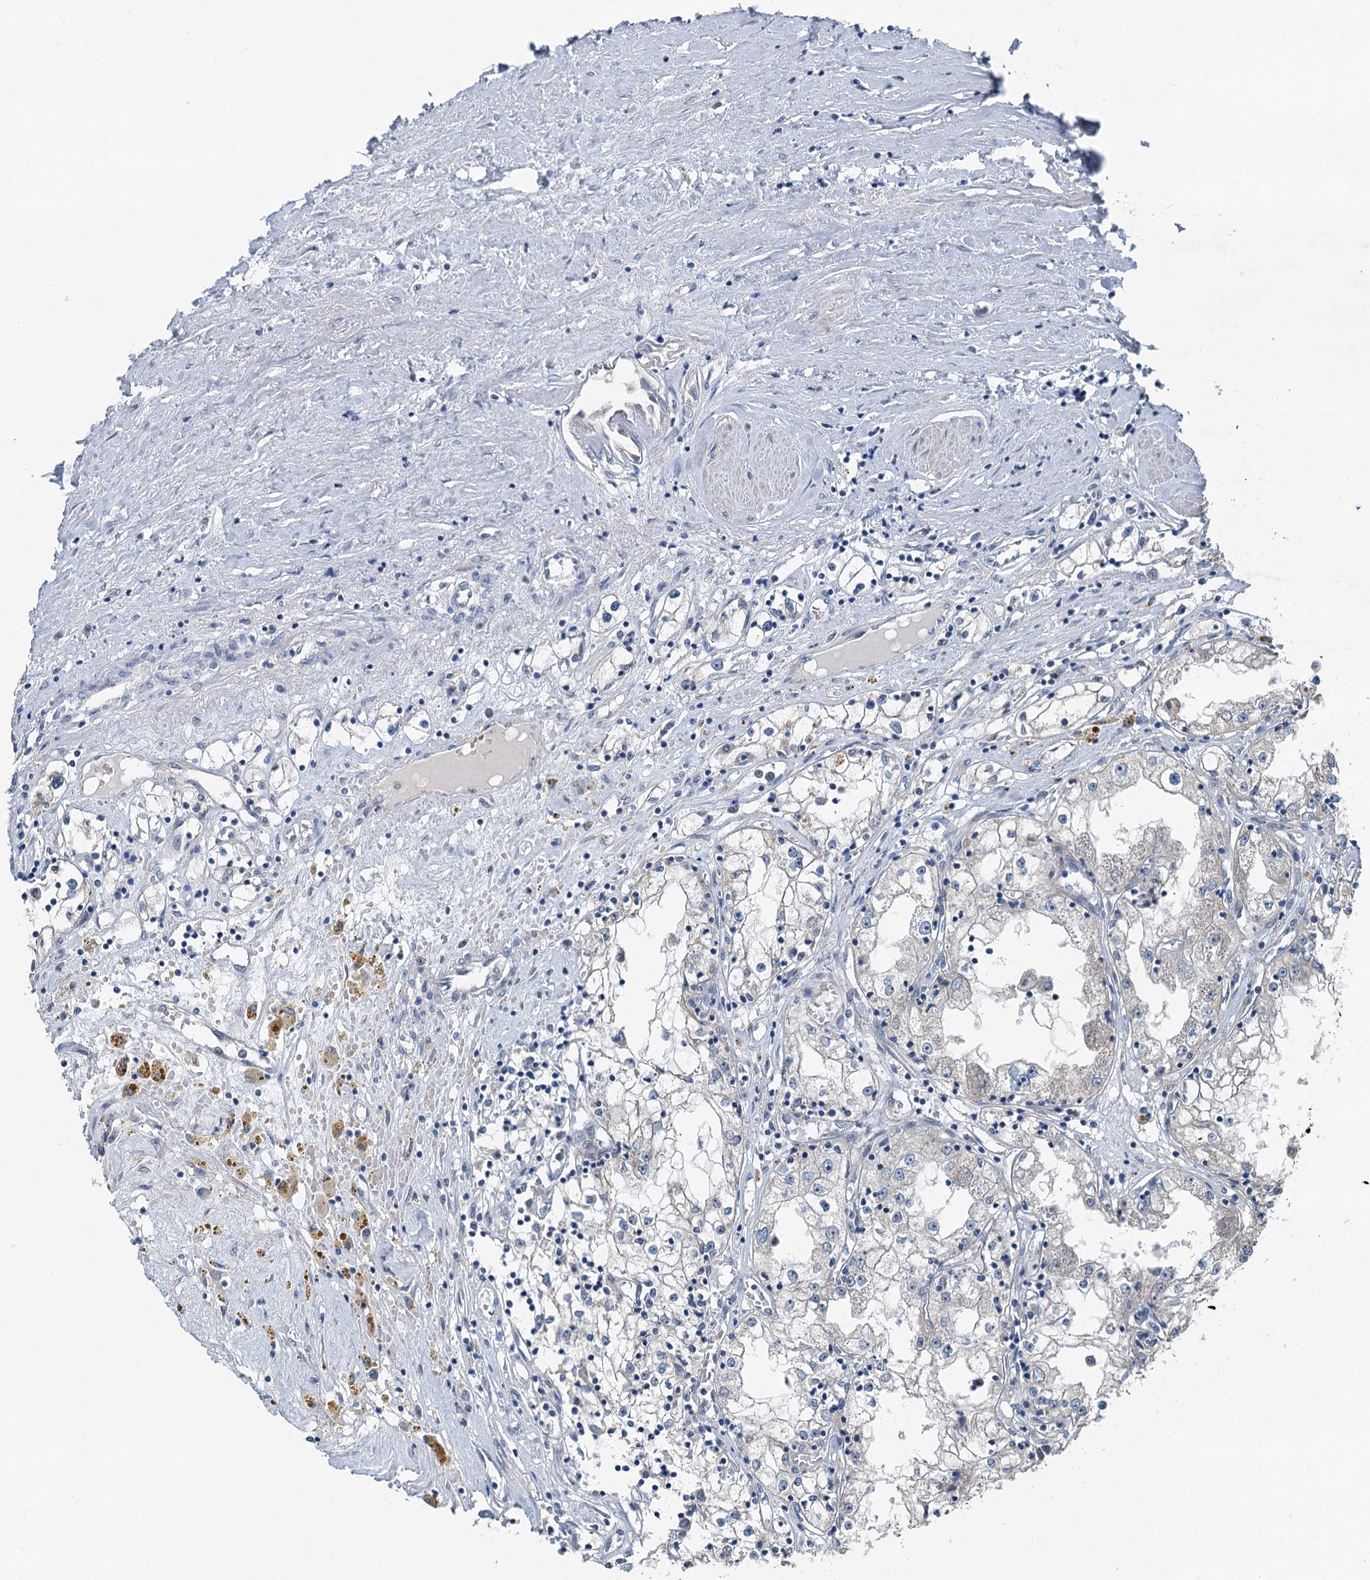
{"staining": {"intensity": "negative", "quantity": "none", "location": "none"}, "tissue": "renal cancer", "cell_type": "Tumor cells", "image_type": "cancer", "snomed": [{"axis": "morphology", "description": "Adenocarcinoma, NOS"}, {"axis": "topography", "description": "Kidney"}], "caption": "A micrograph of human renal adenocarcinoma is negative for staining in tumor cells.", "gene": "C6orf120", "patient": {"sex": "male", "age": 56}}